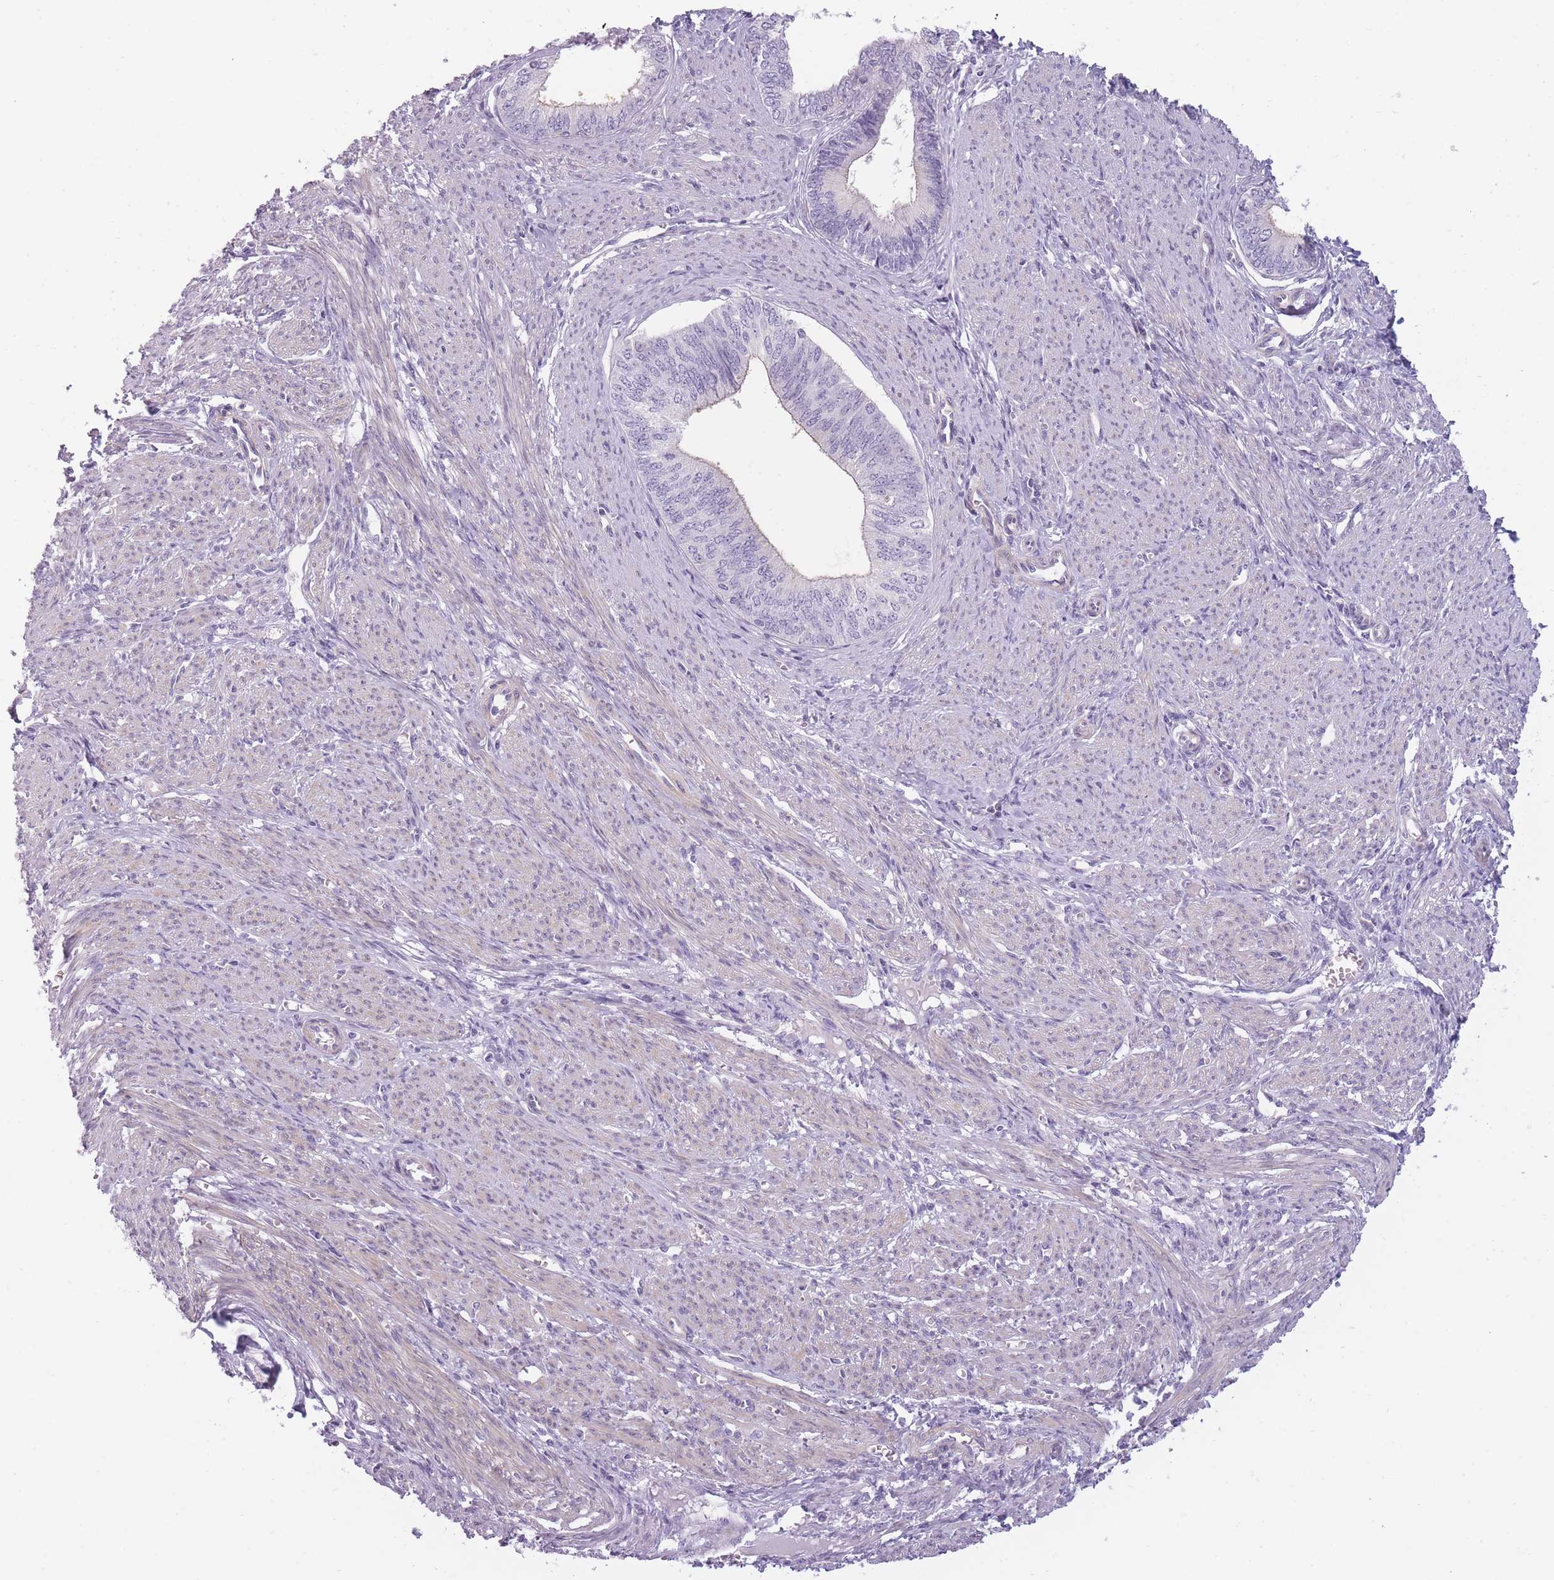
{"staining": {"intensity": "weak", "quantity": "<25%", "location": "cytoplasmic/membranous"}, "tissue": "endometrial cancer", "cell_type": "Tumor cells", "image_type": "cancer", "snomed": [{"axis": "morphology", "description": "Adenocarcinoma, NOS"}, {"axis": "topography", "description": "Endometrium"}], "caption": "Protein analysis of endometrial cancer demonstrates no significant staining in tumor cells.", "gene": "GGT1", "patient": {"sex": "female", "age": 68}}